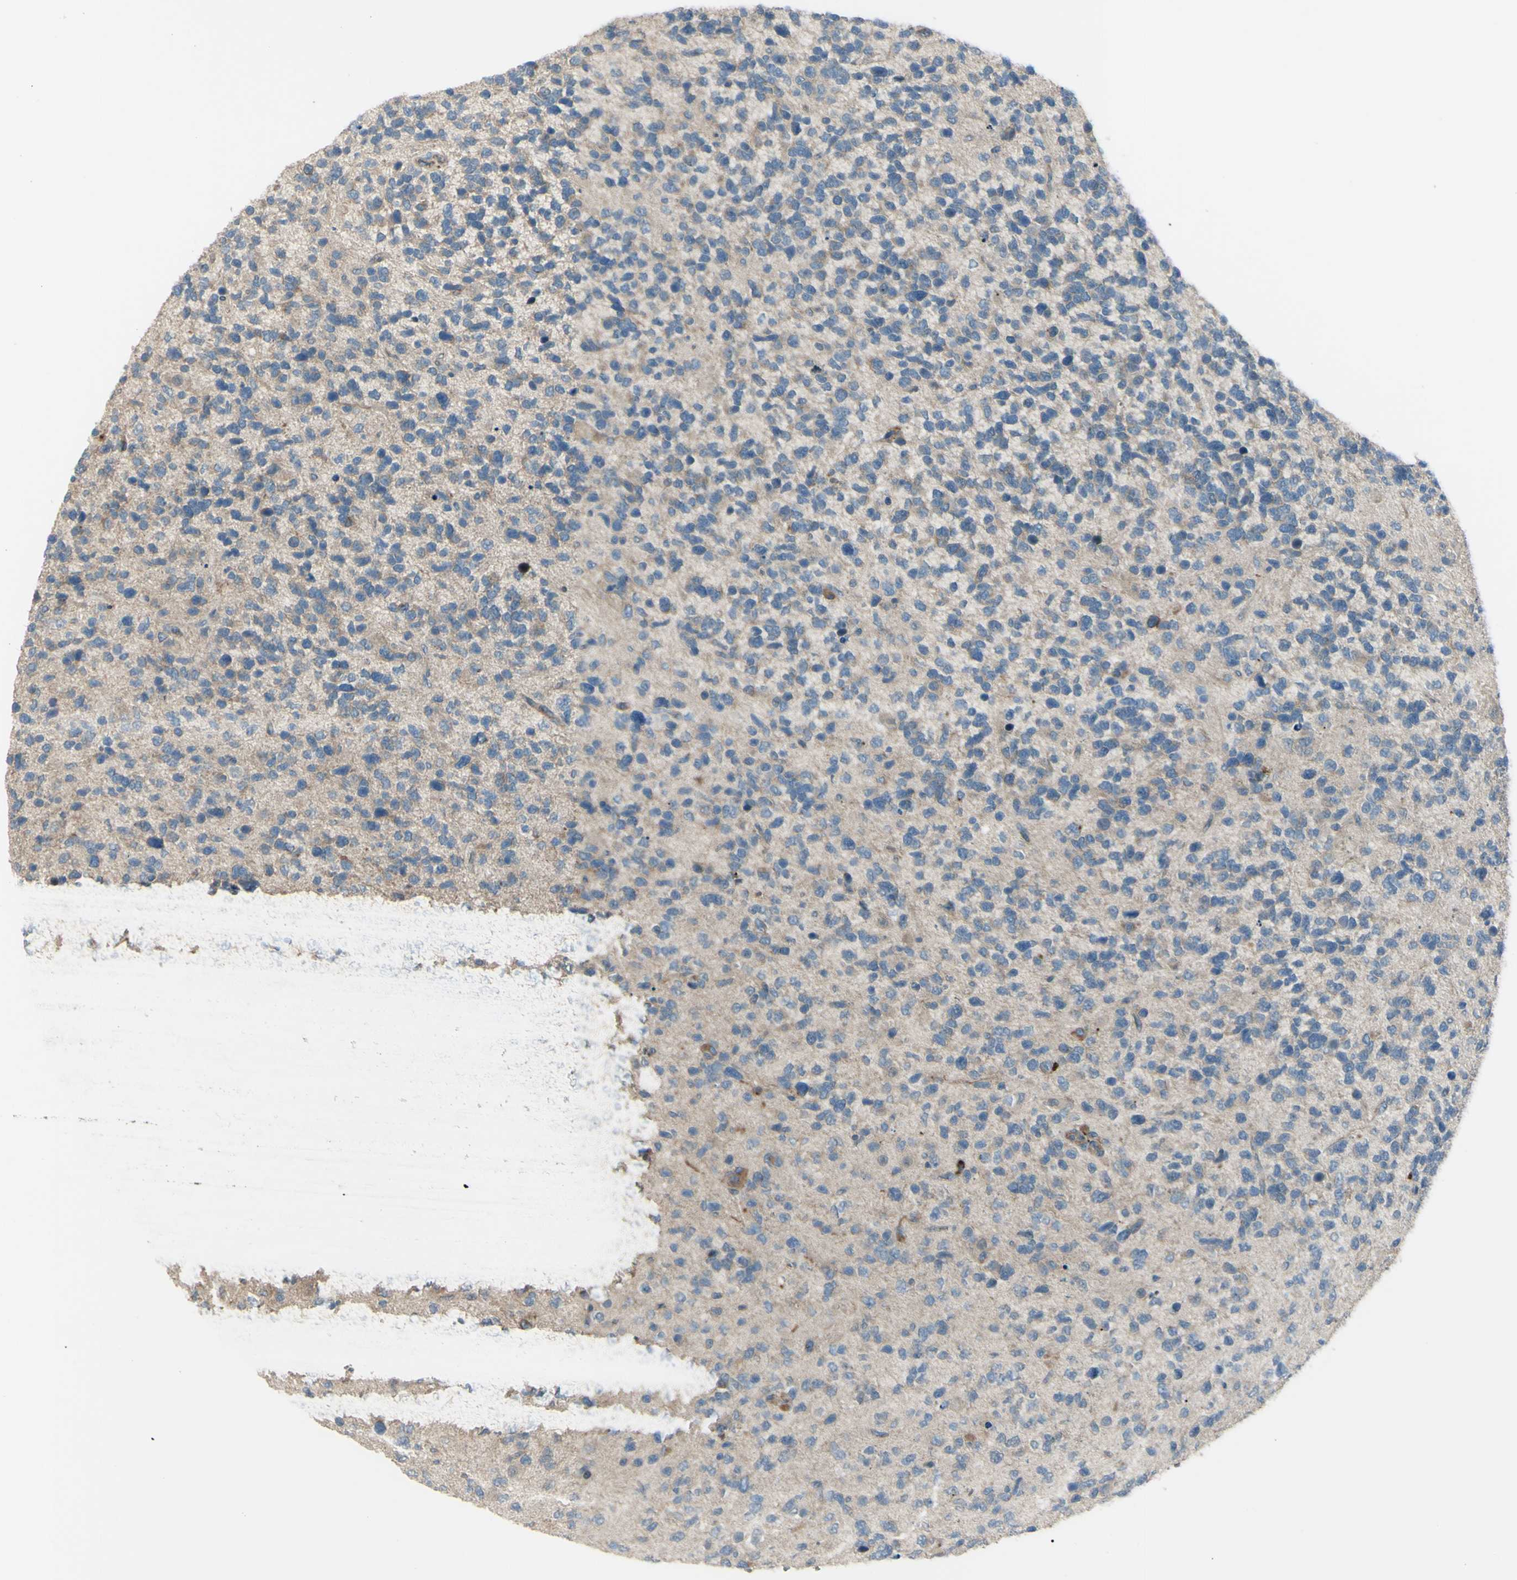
{"staining": {"intensity": "weak", "quantity": ">75%", "location": "cytoplasmic/membranous"}, "tissue": "glioma", "cell_type": "Tumor cells", "image_type": "cancer", "snomed": [{"axis": "morphology", "description": "Glioma, malignant, High grade"}, {"axis": "topography", "description": "Brain"}], "caption": "Immunohistochemical staining of human malignant glioma (high-grade) displays weak cytoplasmic/membranous protein positivity in about >75% of tumor cells. (IHC, brightfield microscopy, high magnification).", "gene": "LMTK2", "patient": {"sex": "female", "age": 58}}